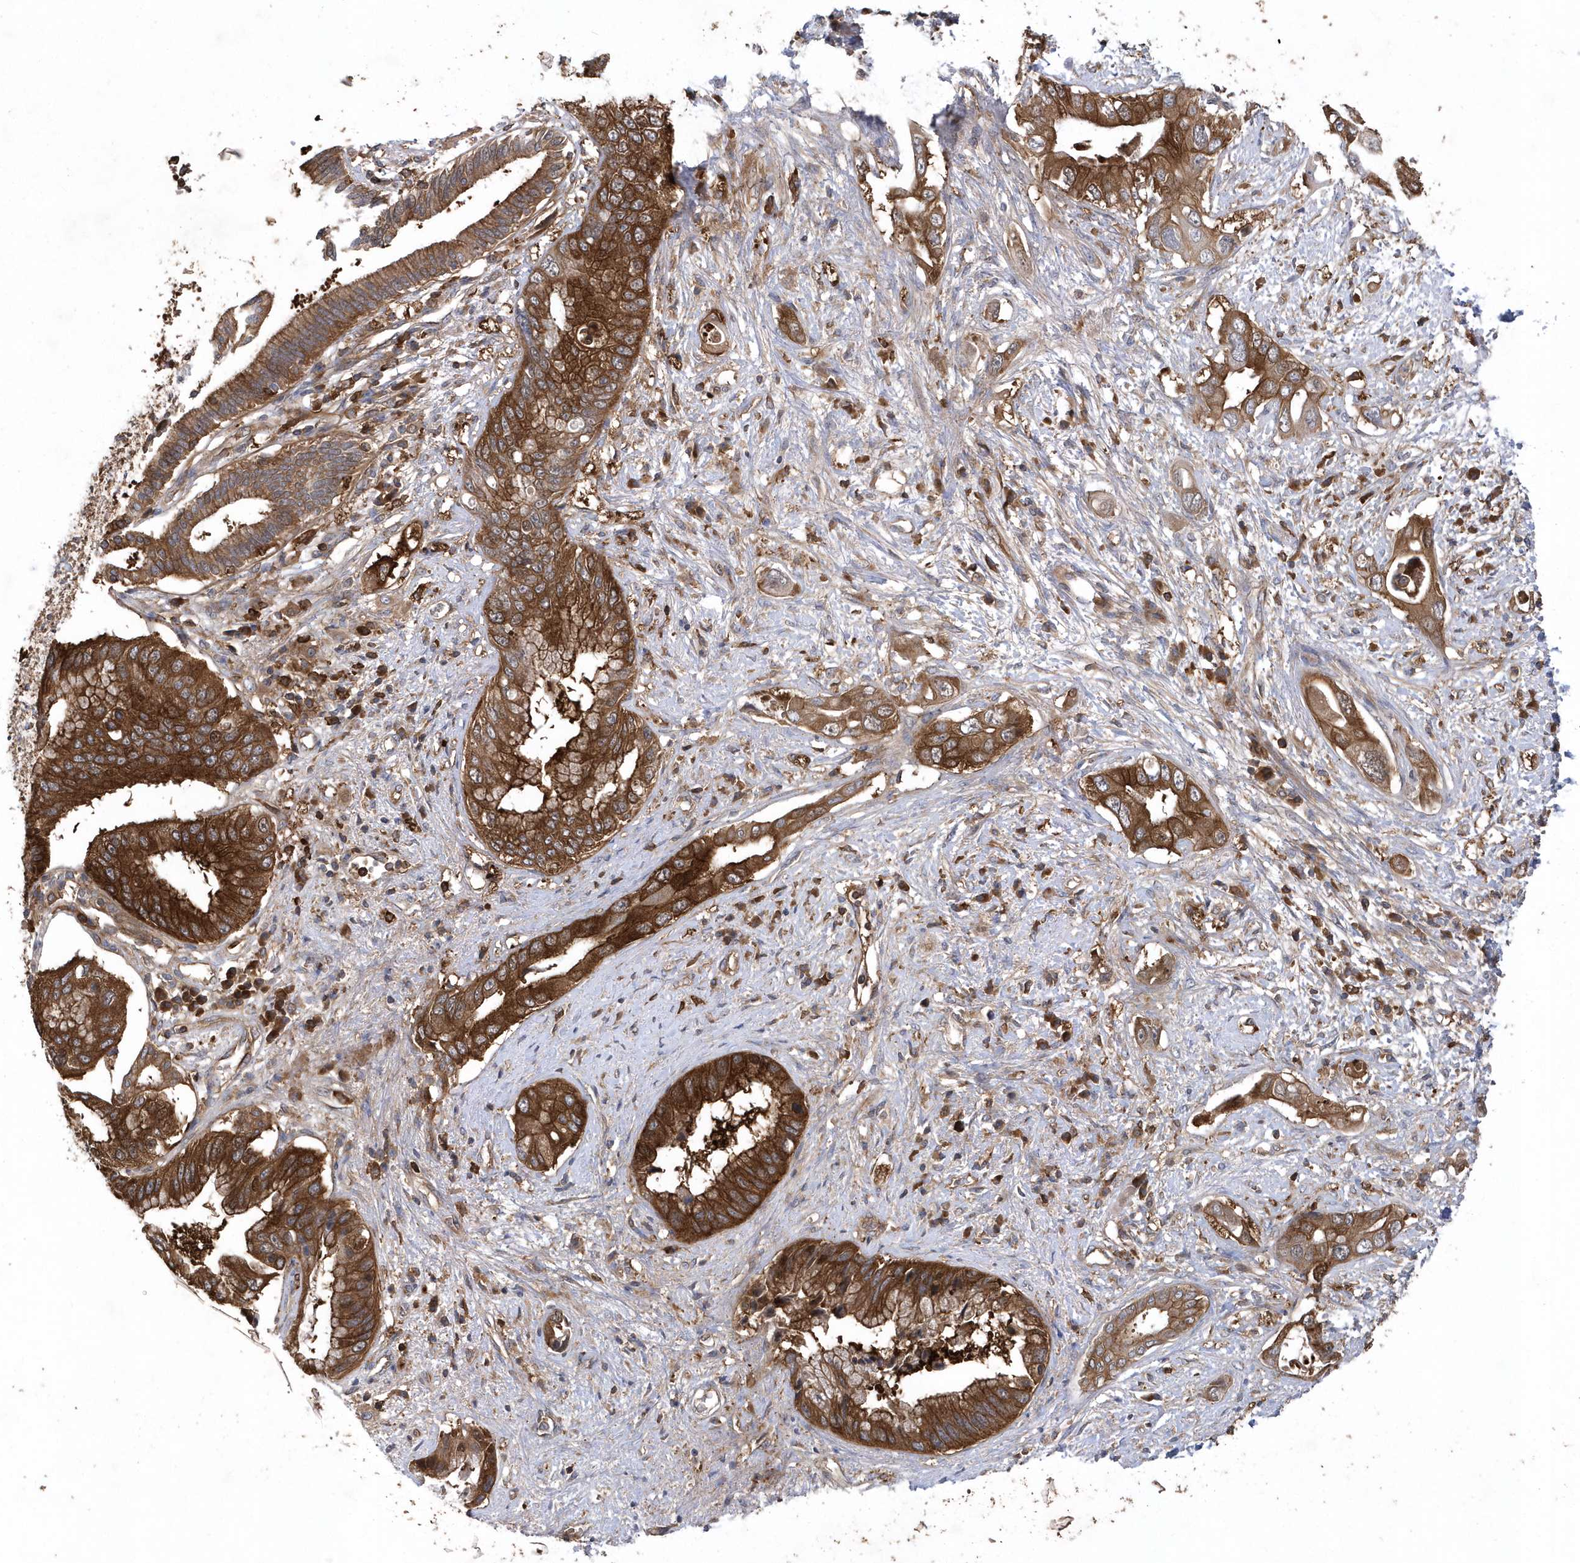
{"staining": {"intensity": "moderate", "quantity": ">75%", "location": "cytoplasmic/membranous"}, "tissue": "pancreatic cancer", "cell_type": "Tumor cells", "image_type": "cancer", "snomed": [{"axis": "morphology", "description": "Inflammation, NOS"}, {"axis": "morphology", "description": "Adenocarcinoma, NOS"}, {"axis": "topography", "description": "Pancreas"}], "caption": "Immunohistochemical staining of human pancreatic cancer demonstrates medium levels of moderate cytoplasmic/membranous positivity in about >75% of tumor cells.", "gene": "PAICS", "patient": {"sex": "female", "age": 56}}